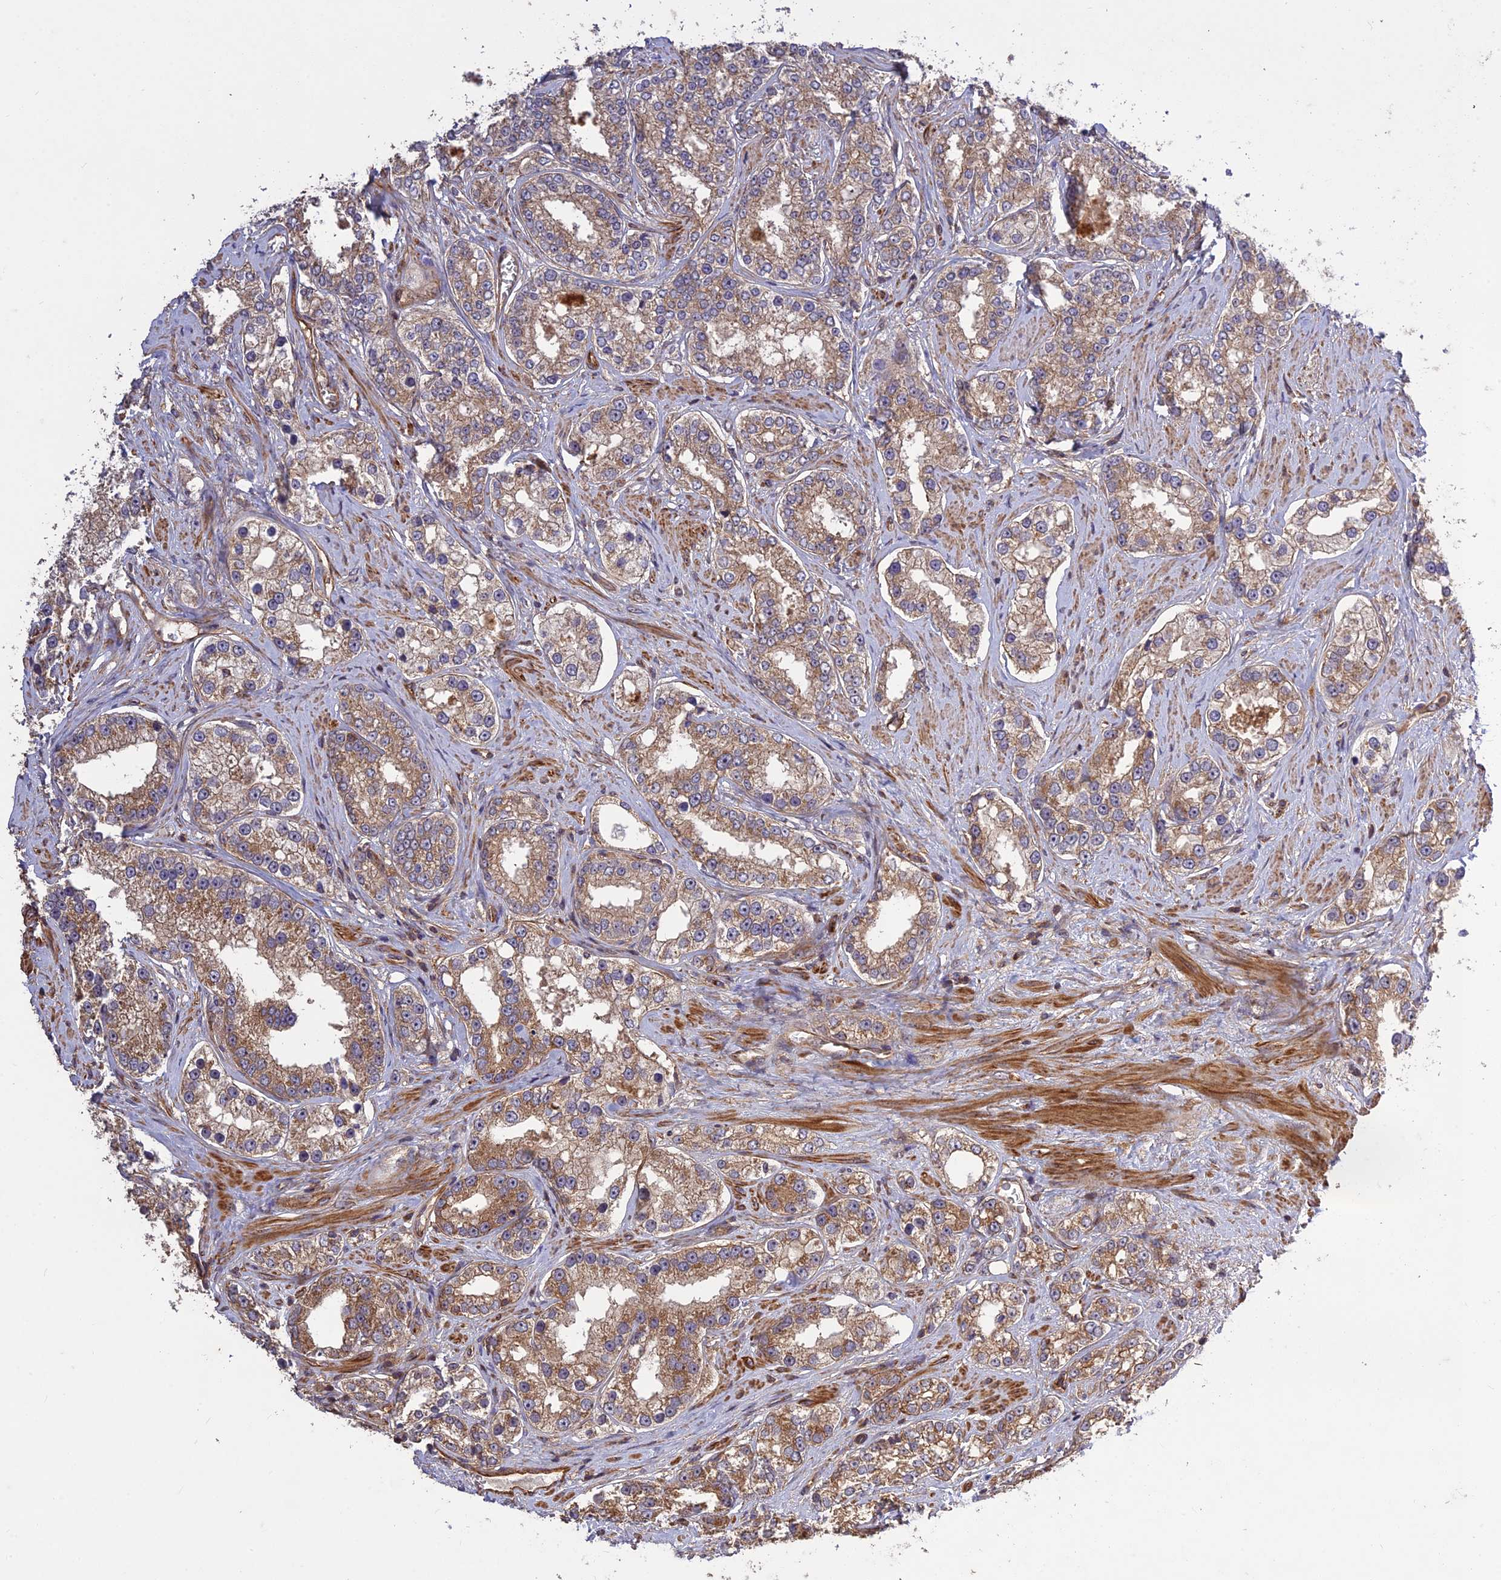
{"staining": {"intensity": "moderate", "quantity": "25%-75%", "location": "cytoplasmic/membranous"}, "tissue": "prostate cancer", "cell_type": "Tumor cells", "image_type": "cancer", "snomed": [{"axis": "morphology", "description": "Normal tissue, NOS"}, {"axis": "morphology", "description": "Adenocarcinoma, High grade"}, {"axis": "topography", "description": "Prostate"}], "caption": "IHC micrograph of prostate adenocarcinoma (high-grade) stained for a protein (brown), which demonstrates medium levels of moderate cytoplasmic/membranous positivity in approximately 25%-75% of tumor cells.", "gene": "TMEM131L", "patient": {"sex": "male", "age": 83}}